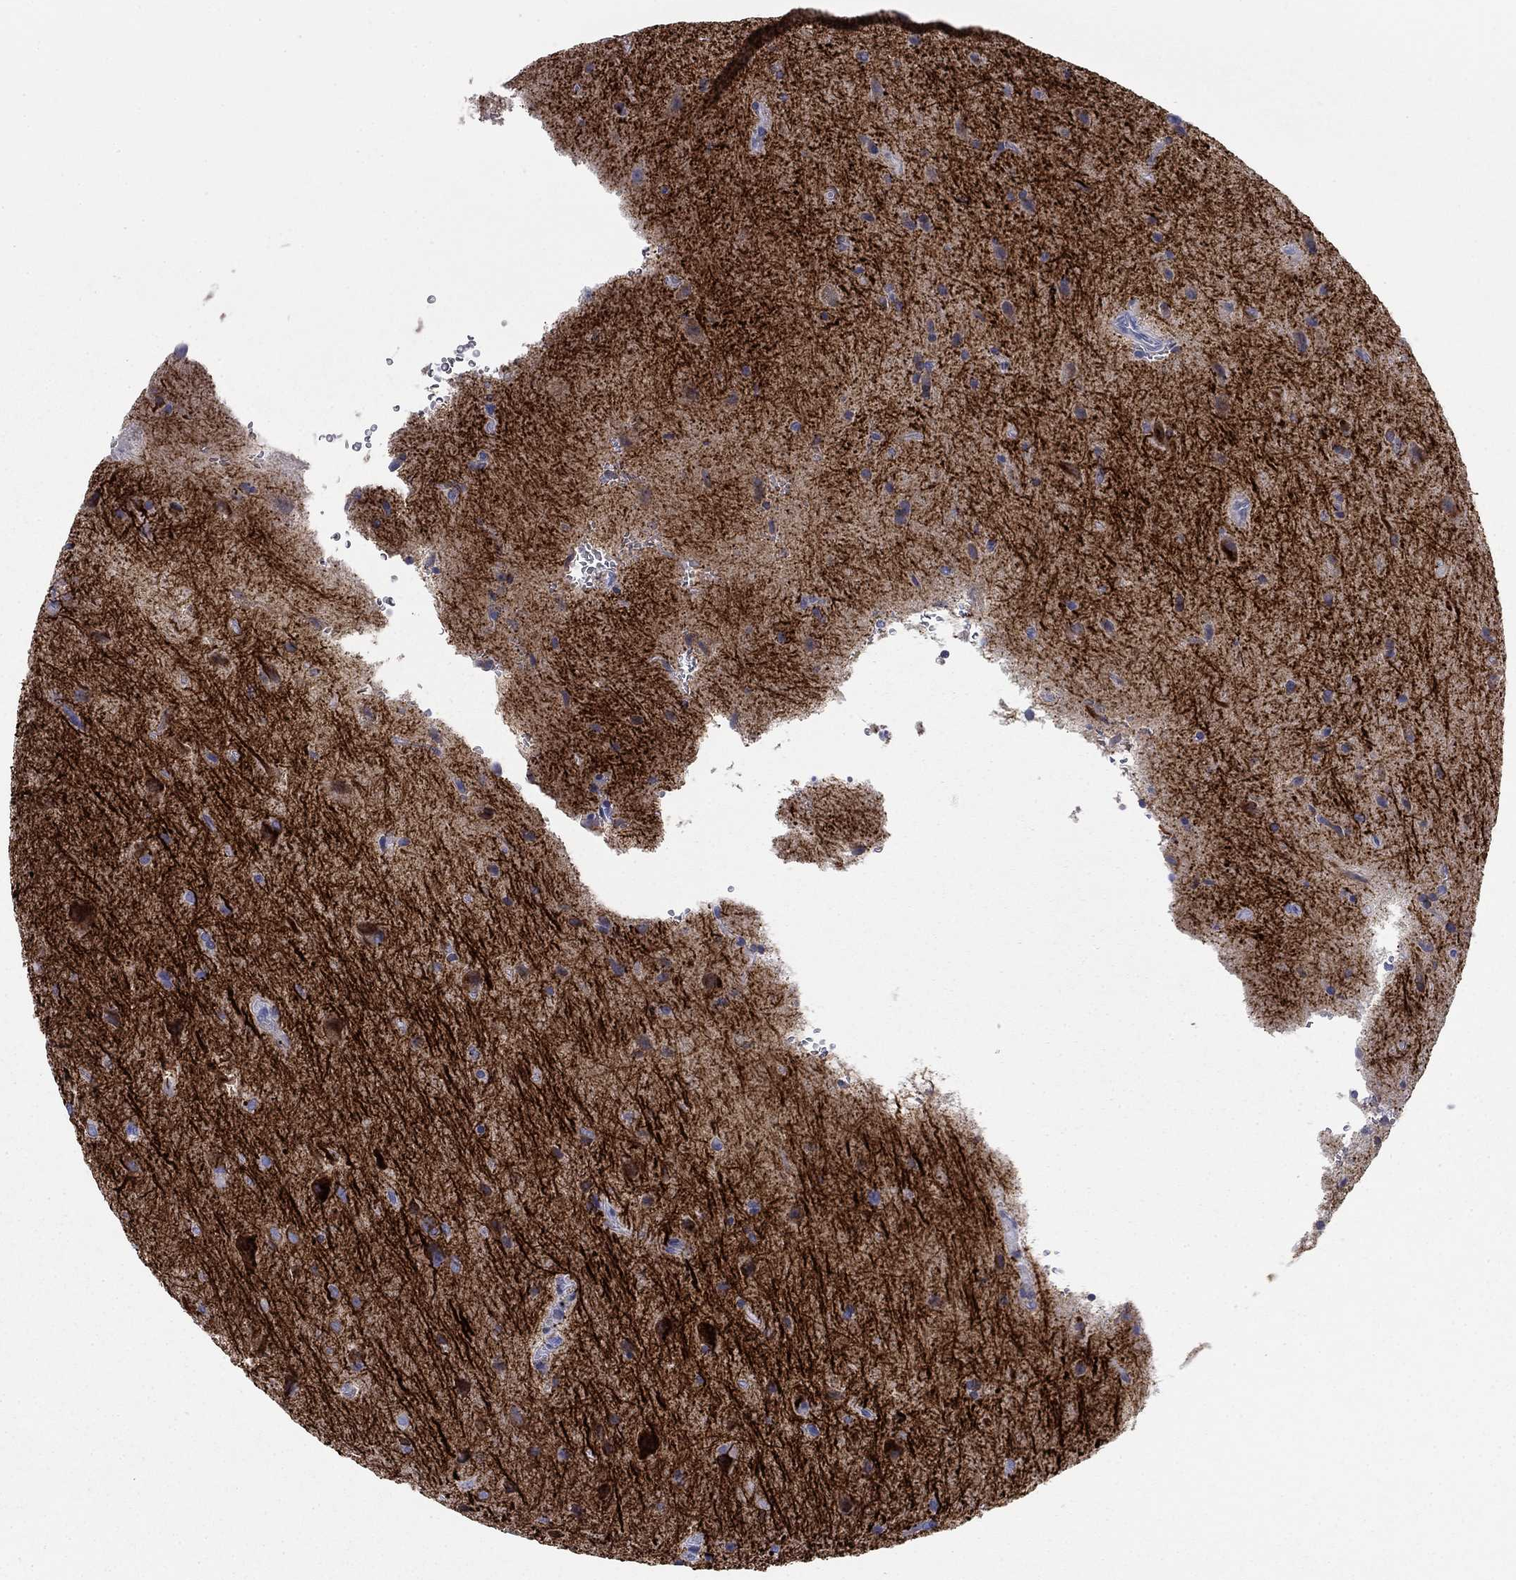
{"staining": {"intensity": "negative", "quantity": "none", "location": "none"}, "tissue": "glioma", "cell_type": "Tumor cells", "image_type": "cancer", "snomed": [{"axis": "morphology", "description": "Glioma, malignant, Low grade"}, {"axis": "topography", "description": "Brain"}], "caption": "DAB (3,3'-diaminobenzidine) immunohistochemical staining of human low-grade glioma (malignant) demonstrates no significant positivity in tumor cells.", "gene": "KCNH1", "patient": {"sex": "male", "age": 58}}